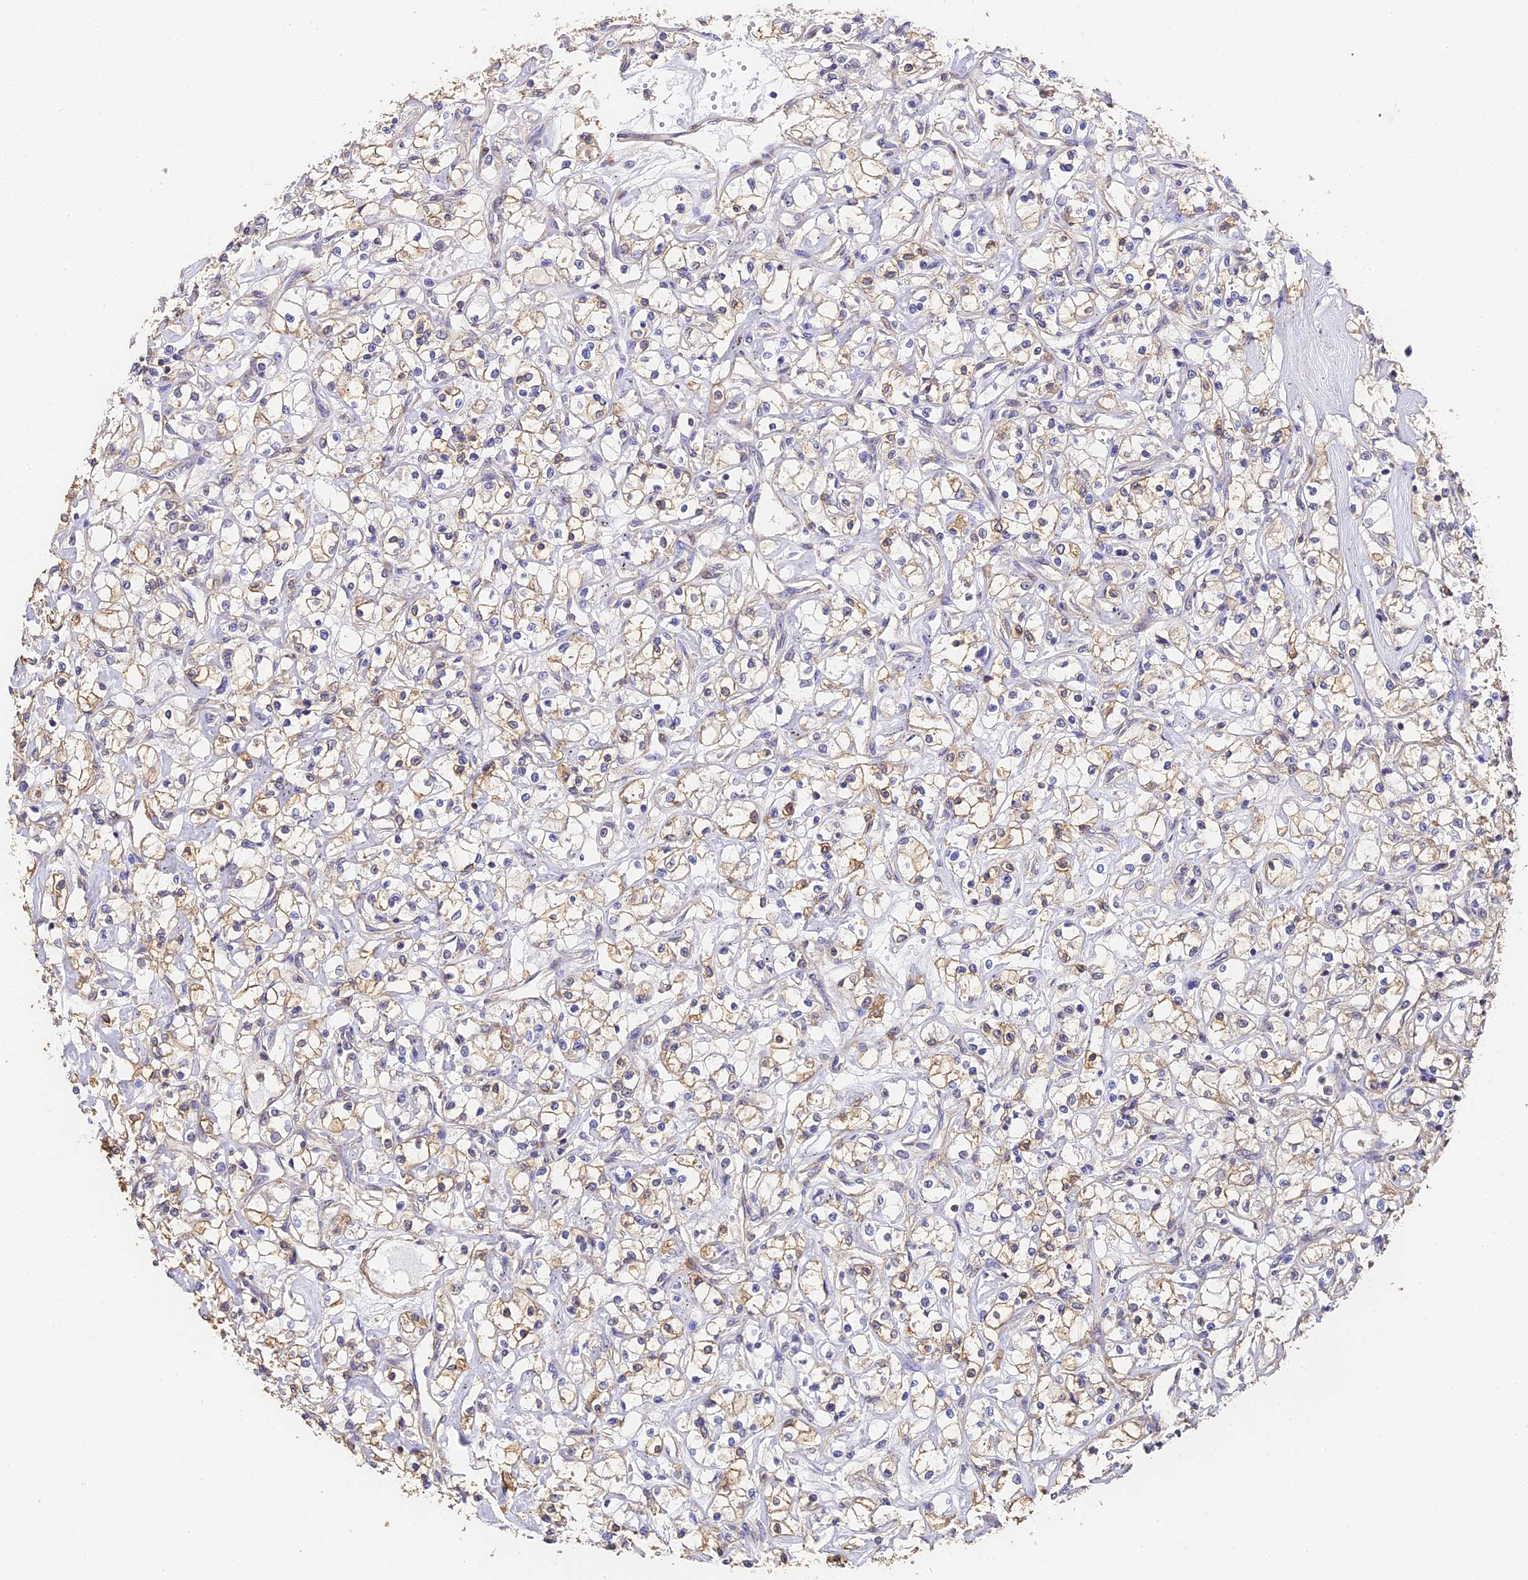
{"staining": {"intensity": "weak", "quantity": "25%-75%", "location": "cytoplasmic/membranous"}, "tissue": "renal cancer", "cell_type": "Tumor cells", "image_type": "cancer", "snomed": [{"axis": "morphology", "description": "Adenocarcinoma, NOS"}, {"axis": "topography", "description": "Kidney"}], "caption": "Immunohistochemical staining of human renal cancer demonstrates low levels of weak cytoplasmic/membranous protein positivity in approximately 25%-75% of tumor cells.", "gene": "SLC11A1", "patient": {"sex": "female", "age": 59}}